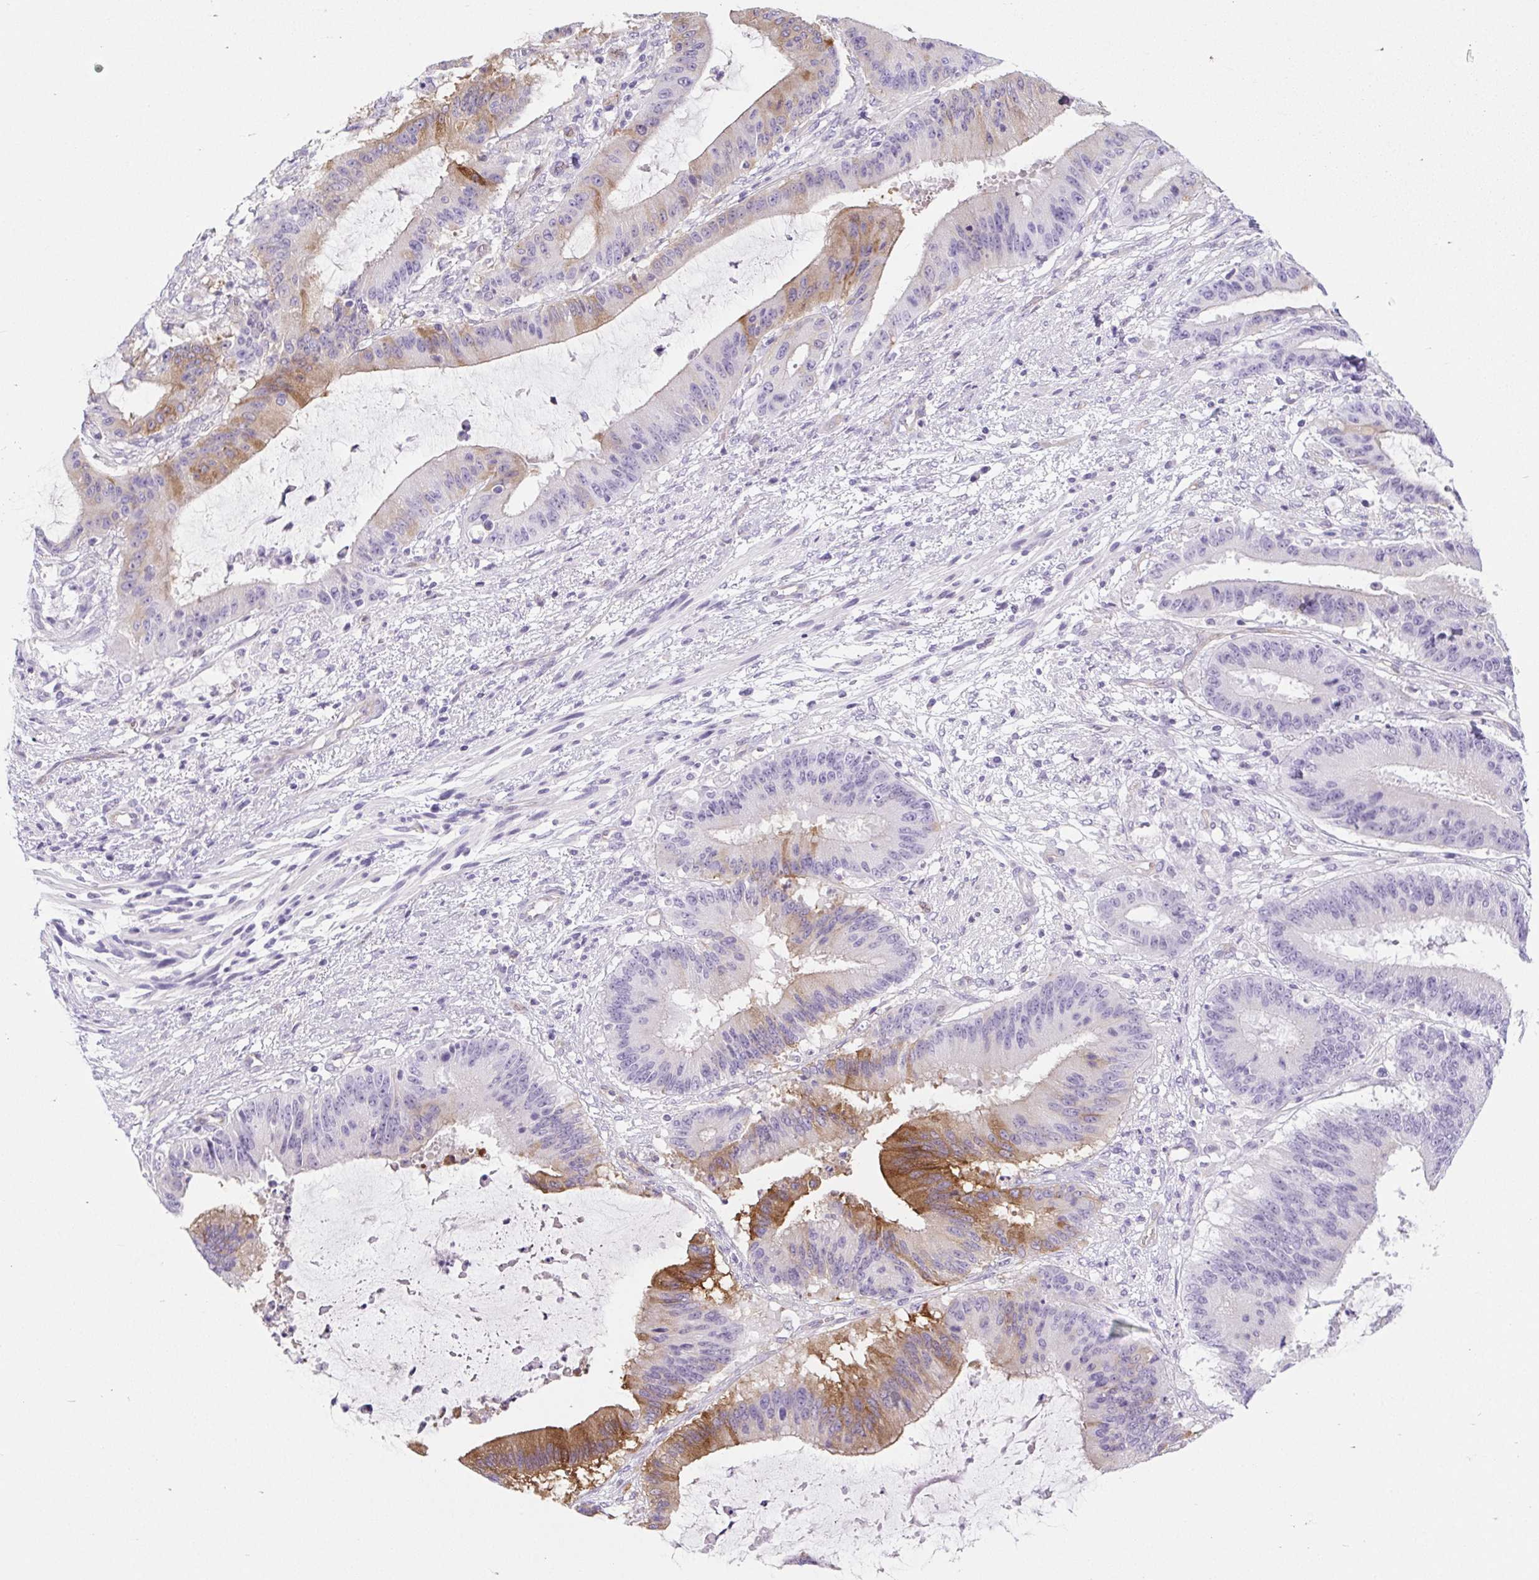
{"staining": {"intensity": "moderate", "quantity": "25%-75%", "location": "cytoplasmic/membranous"}, "tissue": "liver cancer", "cell_type": "Tumor cells", "image_type": "cancer", "snomed": [{"axis": "morphology", "description": "Normal tissue, NOS"}, {"axis": "morphology", "description": "Cholangiocarcinoma"}, {"axis": "topography", "description": "Liver"}, {"axis": "topography", "description": "Peripheral nerve tissue"}], "caption": "About 25%-75% of tumor cells in liver cholangiocarcinoma reveal moderate cytoplasmic/membranous protein positivity as visualized by brown immunohistochemical staining.", "gene": "BCAS1", "patient": {"sex": "female", "age": 73}}